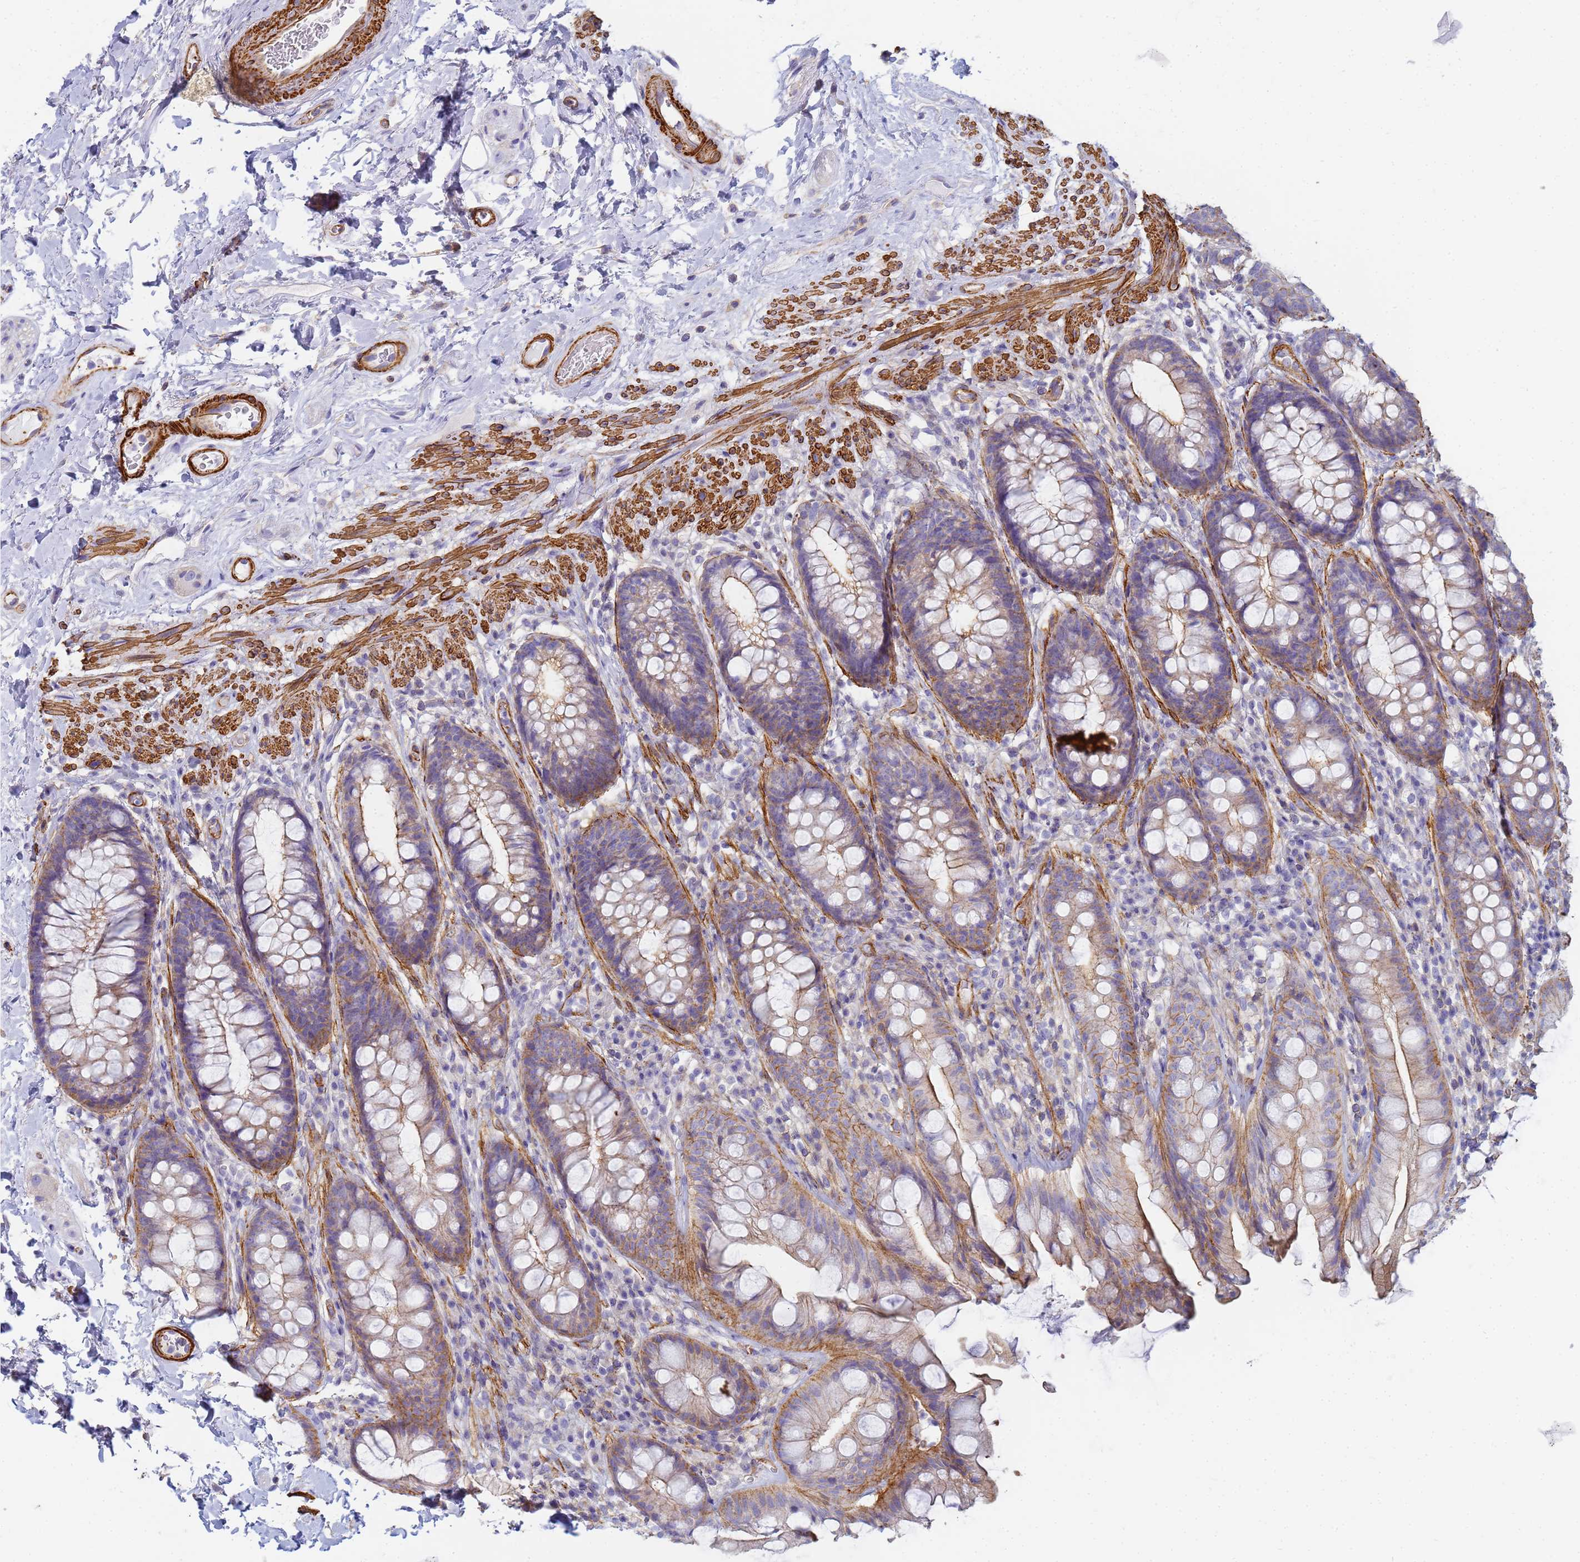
{"staining": {"intensity": "moderate", "quantity": "25%-75%", "location": "cytoplasmic/membranous"}, "tissue": "rectum", "cell_type": "Glandular cells", "image_type": "normal", "snomed": [{"axis": "morphology", "description": "Normal tissue, NOS"}, {"axis": "topography", "description": "Rectum"}], "caption": "Moderate cytoplasmic/membranous expression is identified in about 25%-75% of glandular cells in benign rectum.", "gene": "TPM1", "patient": {"sex": "male", "age": 74}}